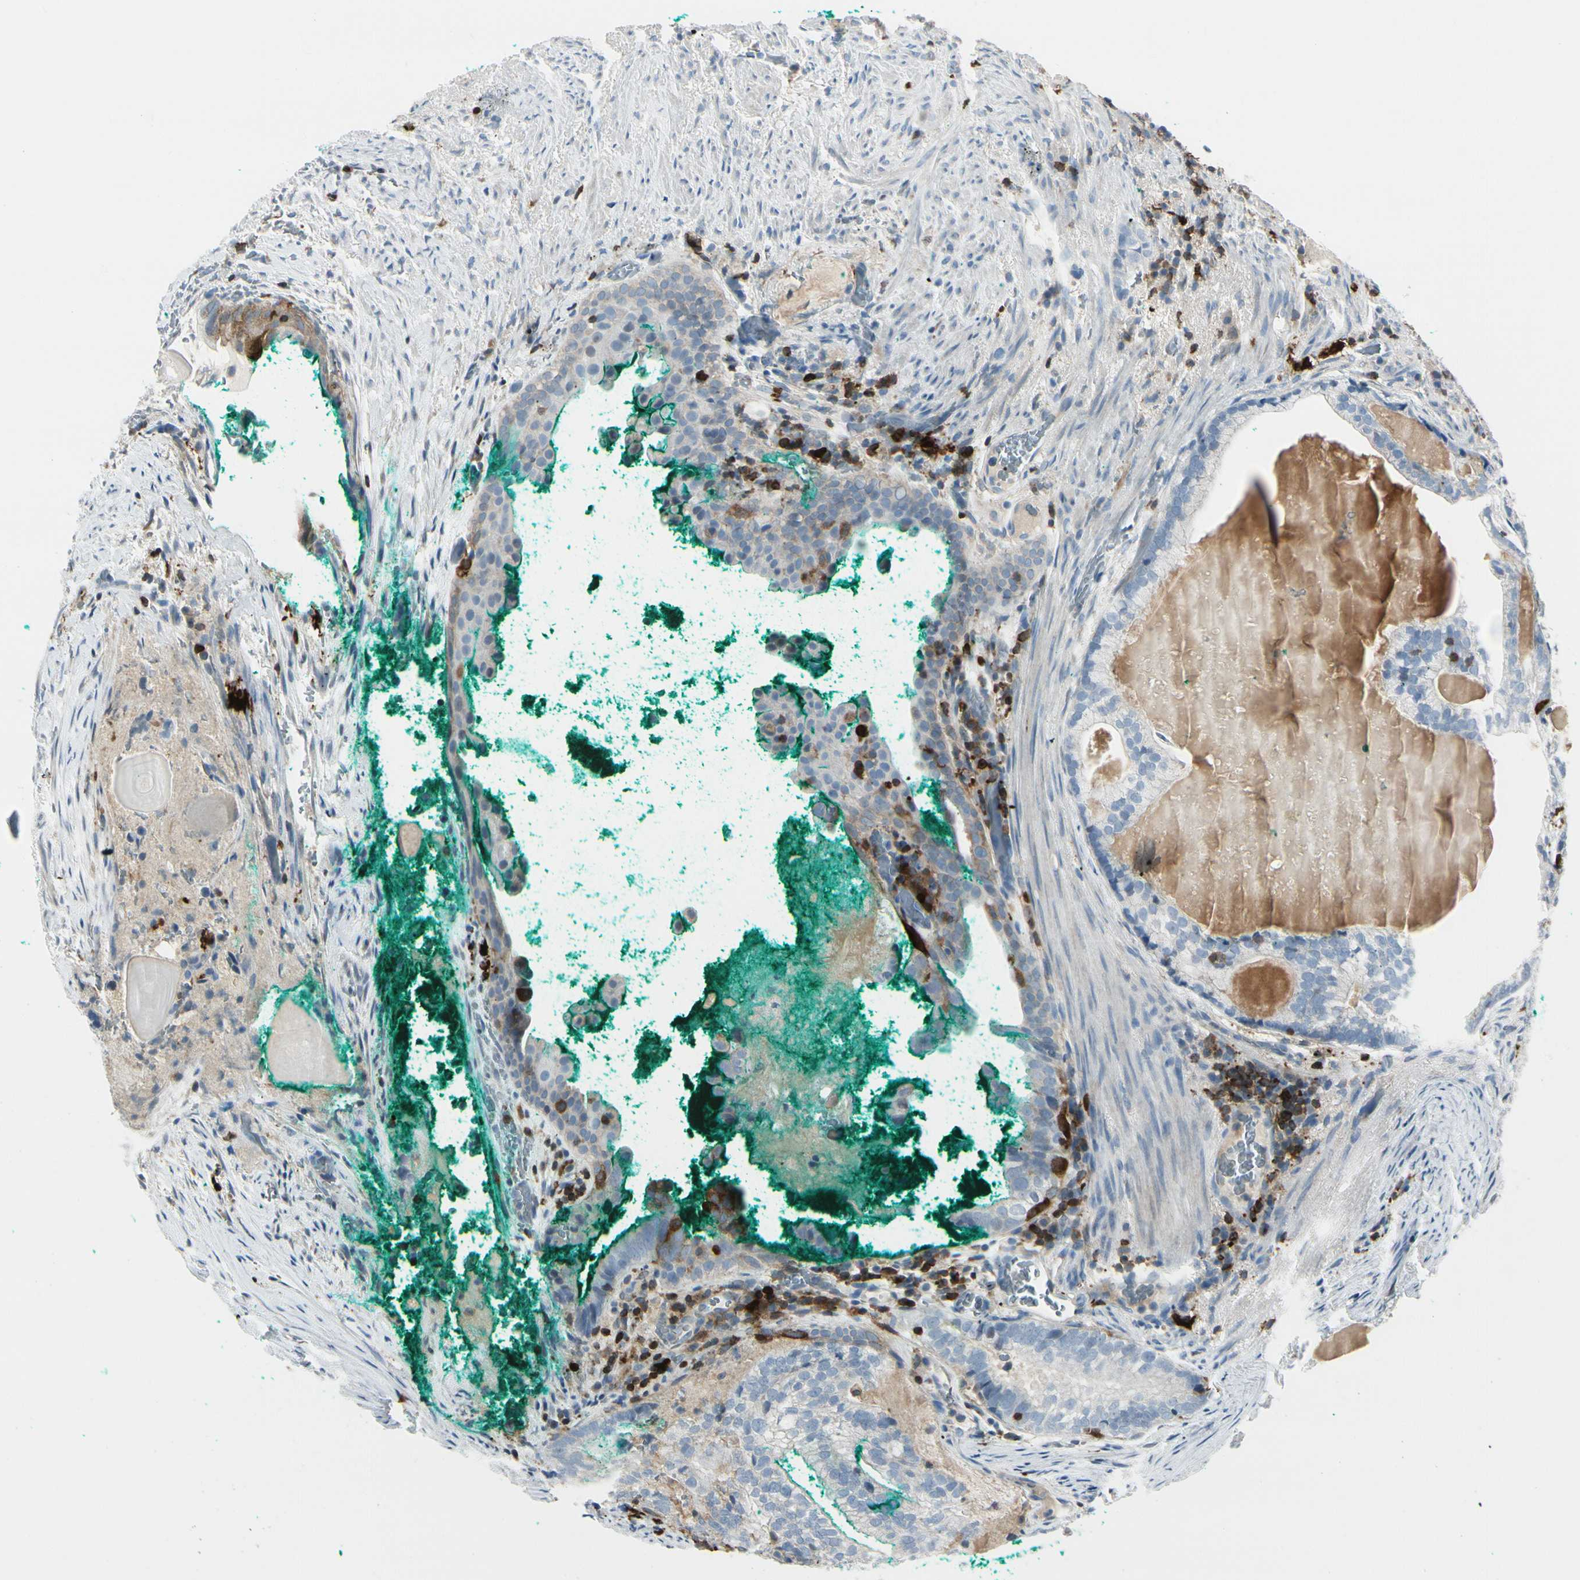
{"staining": {"intensity": "negative", "quantity": "none", "location": "none"}, "tissue": "prostate cancer", "cell_type": "Tumor cells", "image_type": "cancer", "snomed": [{"axis": "morphology", "description": "Adenocarcinoma, High grade"}, {"axis": "topography", "description": "Prostate"}], "caption": "IHC of prostate cancer (high-grade adenocarcinoma) exhibits no staining in tumor cells.", "gene": "TRAF1", "patient": {"sex": "male", "age": 66}}